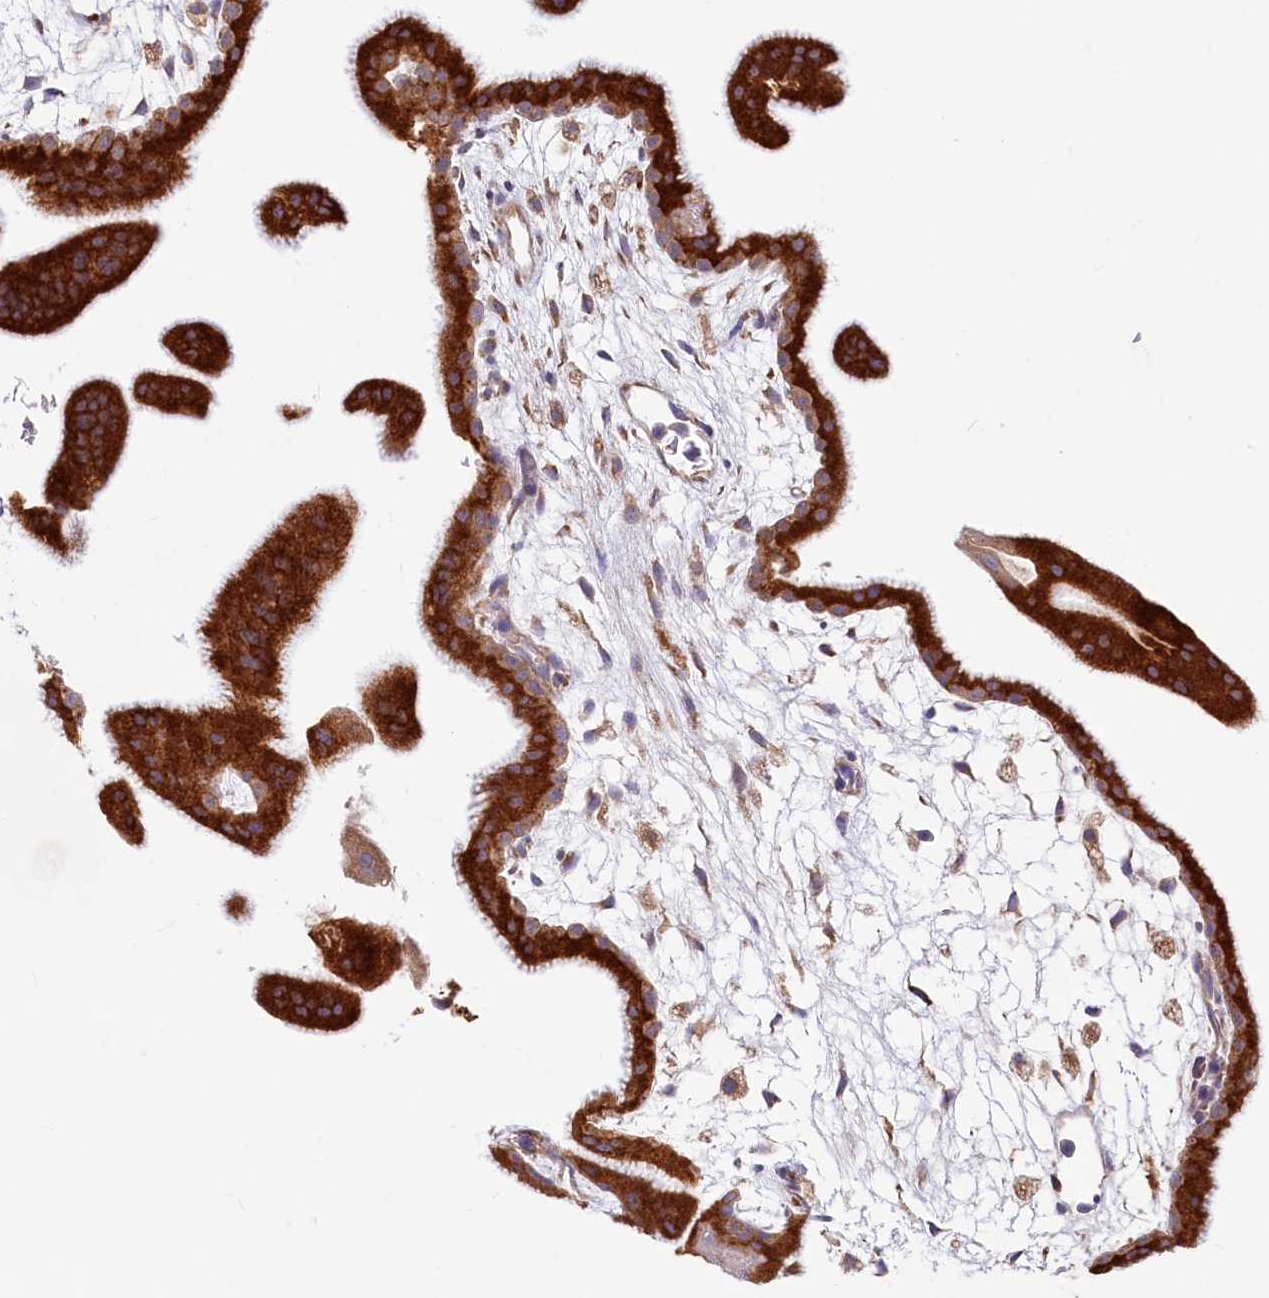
{"staining": {"intensity": "strong", "quantity": ">75%", "location": "cytoplasmic/membranous"}, "tissue": "placenta", "cell_type": "Trophoblastic cells", "image_type": "normal", "snomed": [{"axis": "morphology", "description": "Normal tissue, NOS"}, {"axis": "topography", "description": "Placenta"}], "caption": "Protein expression analysis of benign placenta displays strong cytoplasmic/membranous expression in about >75% of trophoblastic cells.", "gene": "CHID1", "patient": {"sex": "female", "age": 35}}